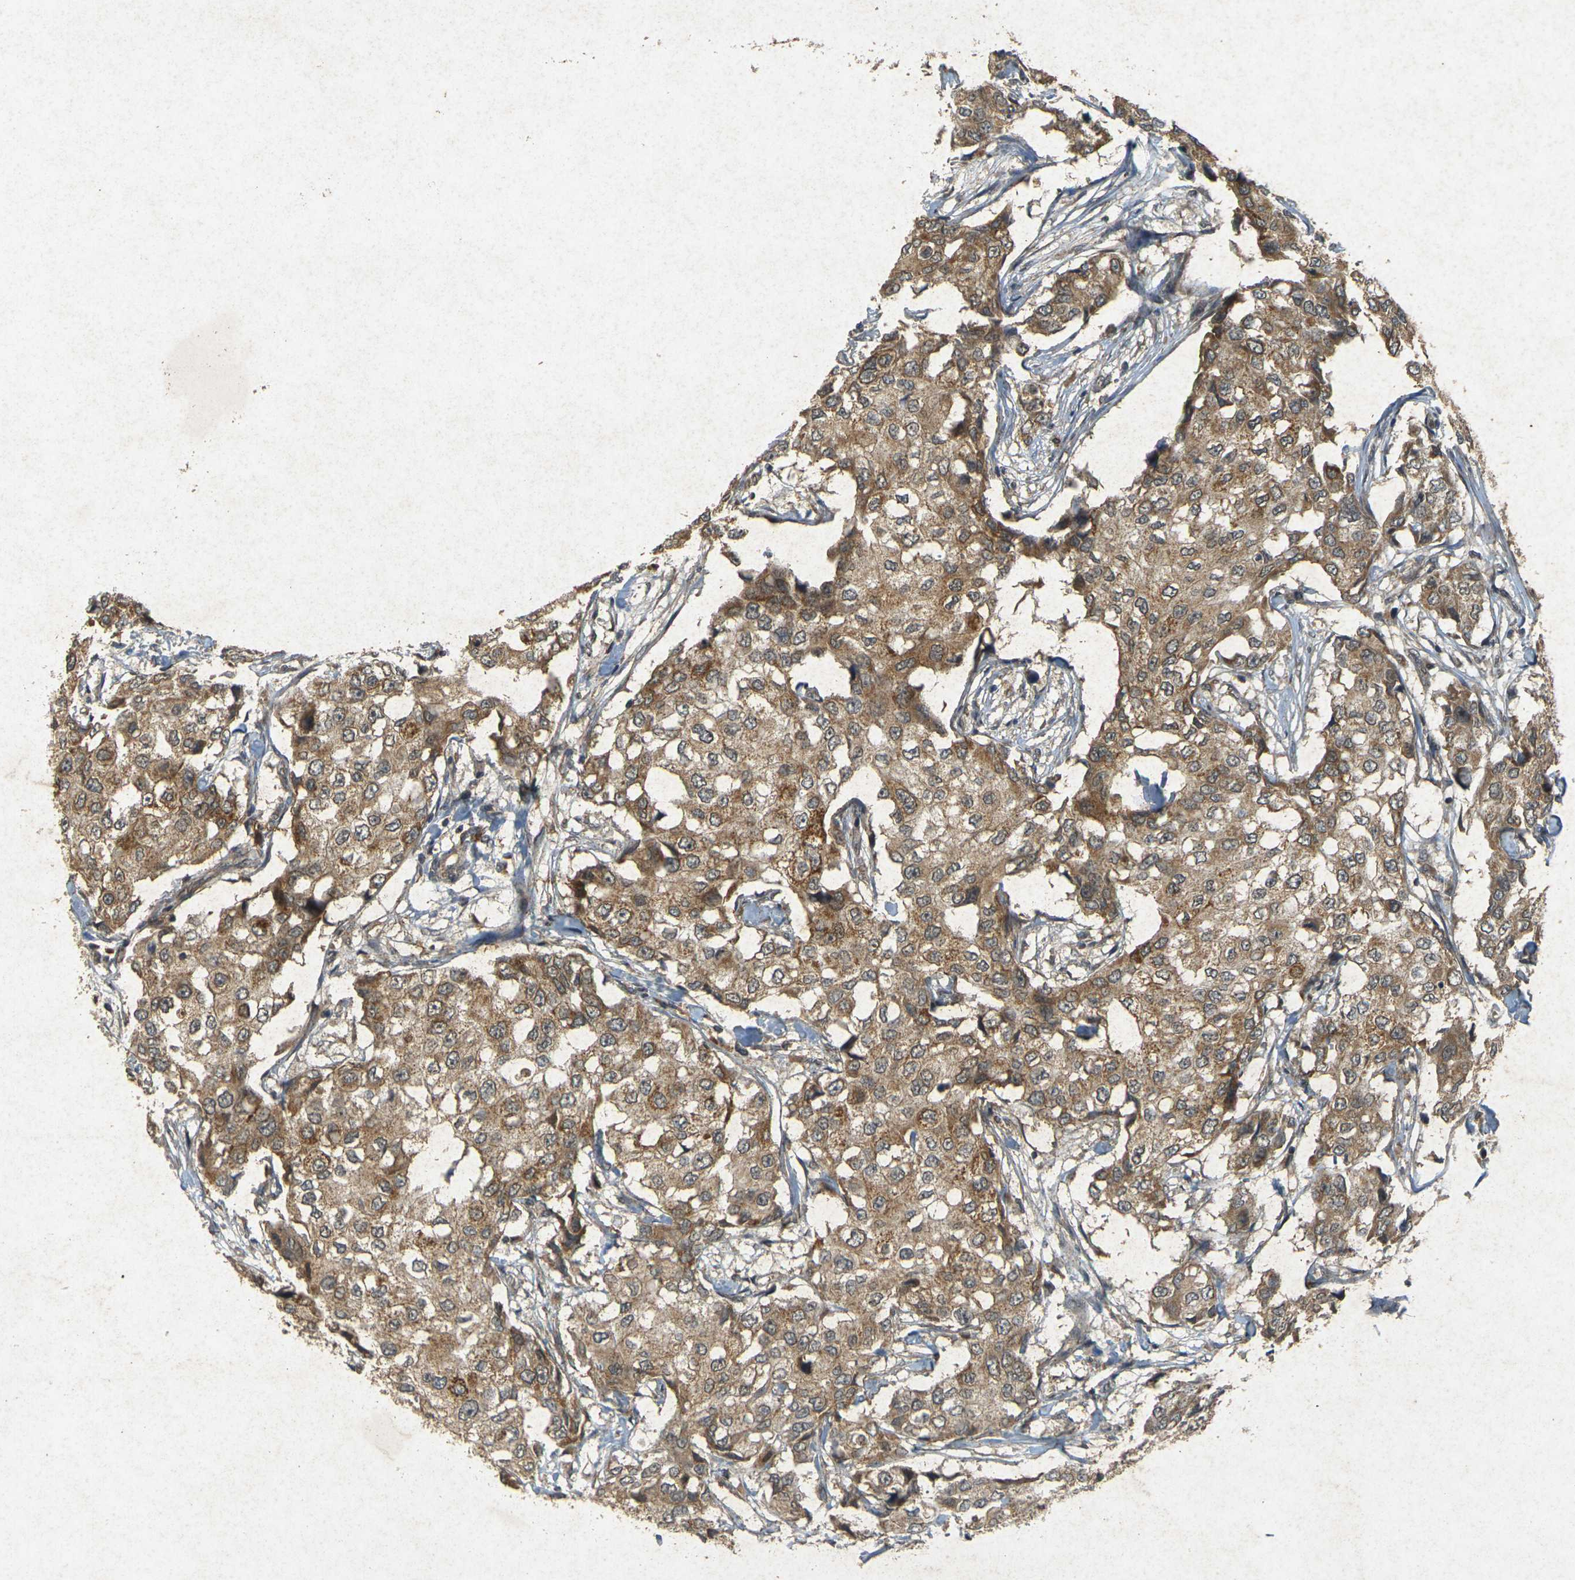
{"staining": {"intensity": "moderate", "quantity": ">75%", "location": "cytoplasmic/membranous"}, "tissue": "breast cancer", "cell_type": "Tumor cells", "image_type": "cancer", "snomed": [{"axis": "morphology", "description": "Duct carcinoma"}, {"axis": "topography", "description": "Breast"}], "caption": "Protein staining reveals moderate cytoplasmic/membranous positivity in approximately >75% of tumor cells in breast cancer (invasive ductal carcinoma).", "gene": "ERN1", "patient": {"sex": "female", "age": 27}}